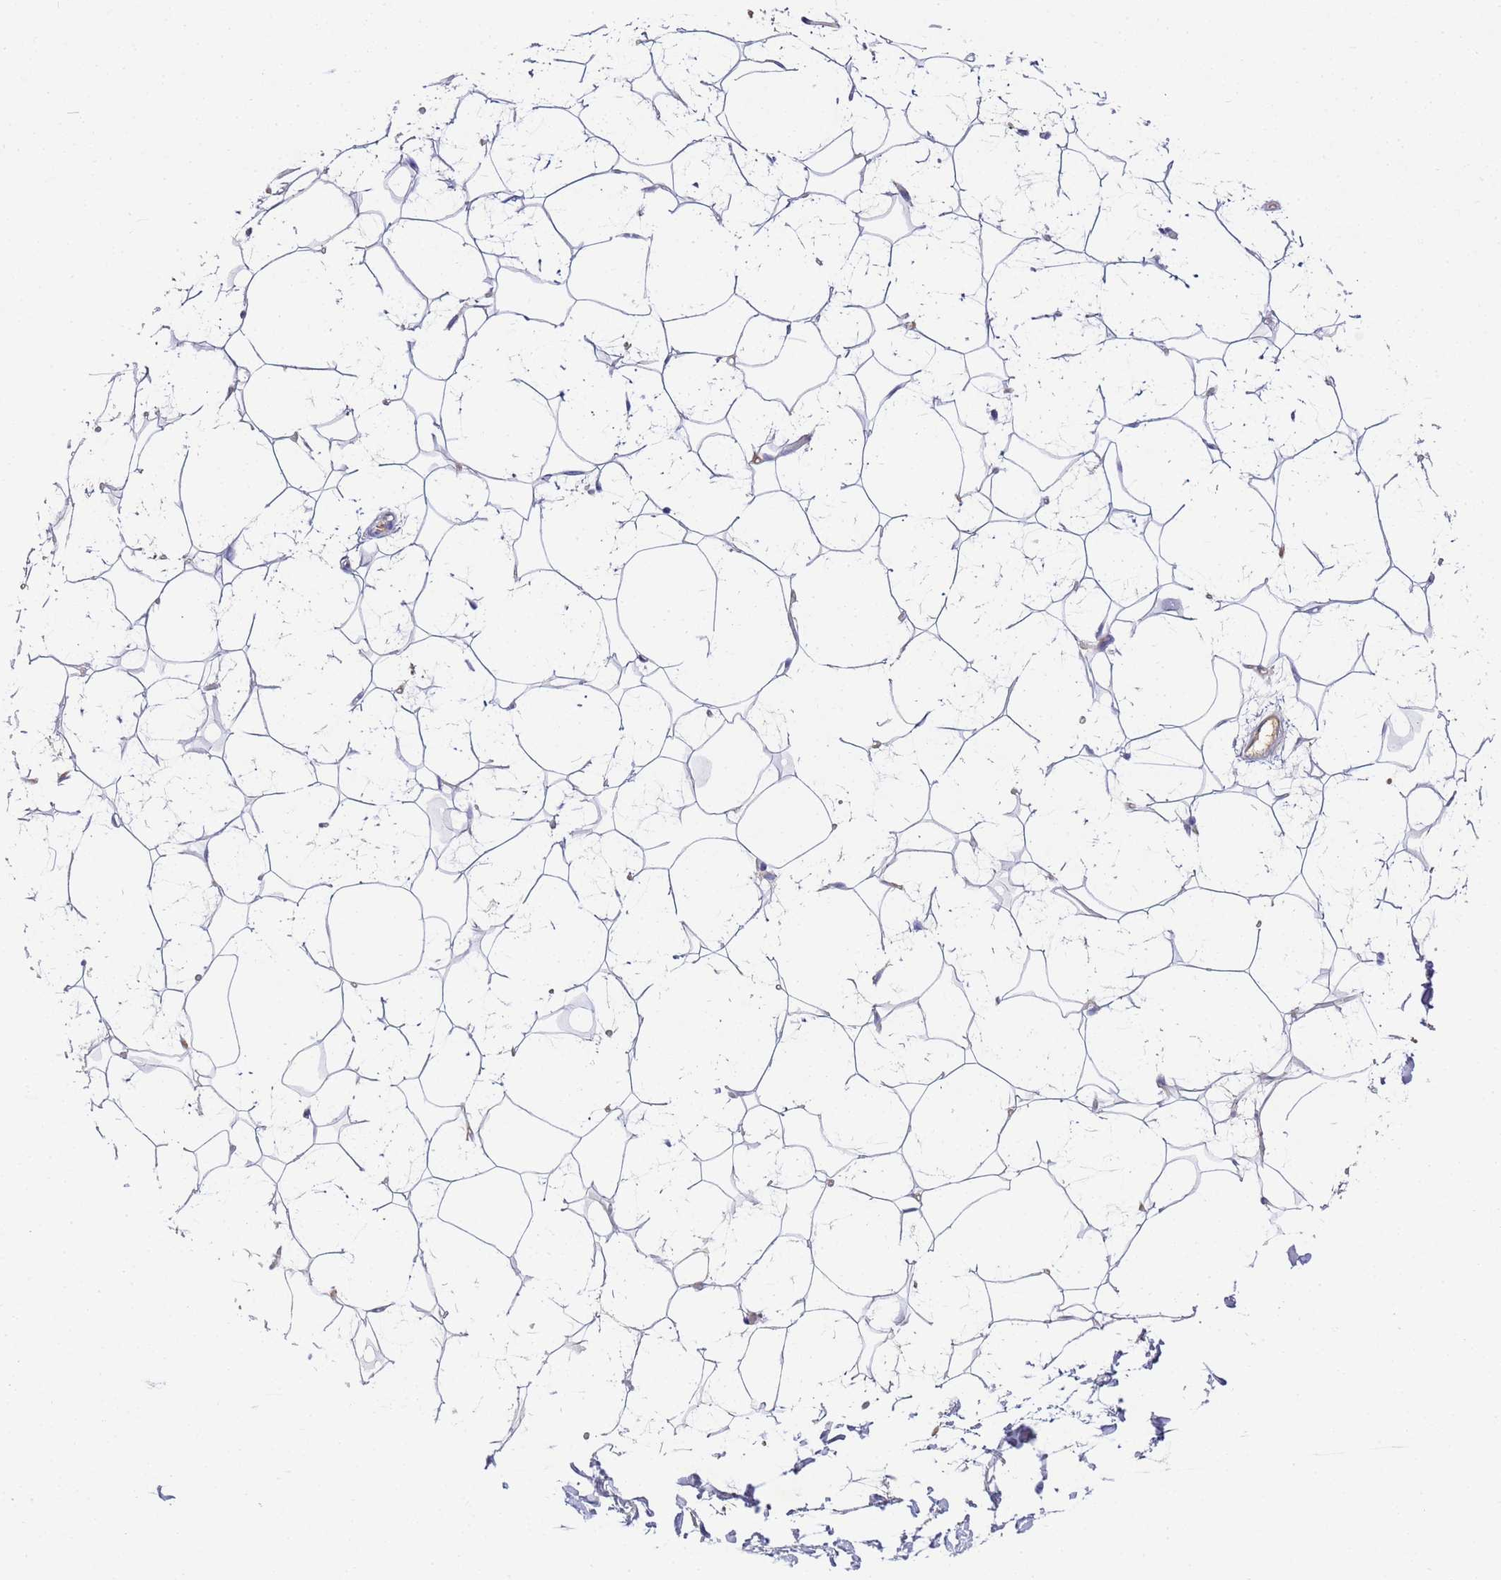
{"staining": {"intensity": "weak", "quantity": "<25%", "location": "cytoplasmic/membranous"}, "tissue": "adipose tissue", "cell_type": "Adipocytes", "image_type": "normal", "snomed": [{"axis": "morphology", "description": "Normal tissue, NOS"}, {"axis": "topography", "description": "Breast"}], "caption": "Protein analysis of unremarkable adipose tissue exhibits no significant positivity in adipocytes. (Stains: DAB immunohistochemistry with hematoxylin counter stain, Microscopy: brightfield microscopy at high magnification).", "gene": "CFHR1", "patient": {"sex": "female", "age": 26}}